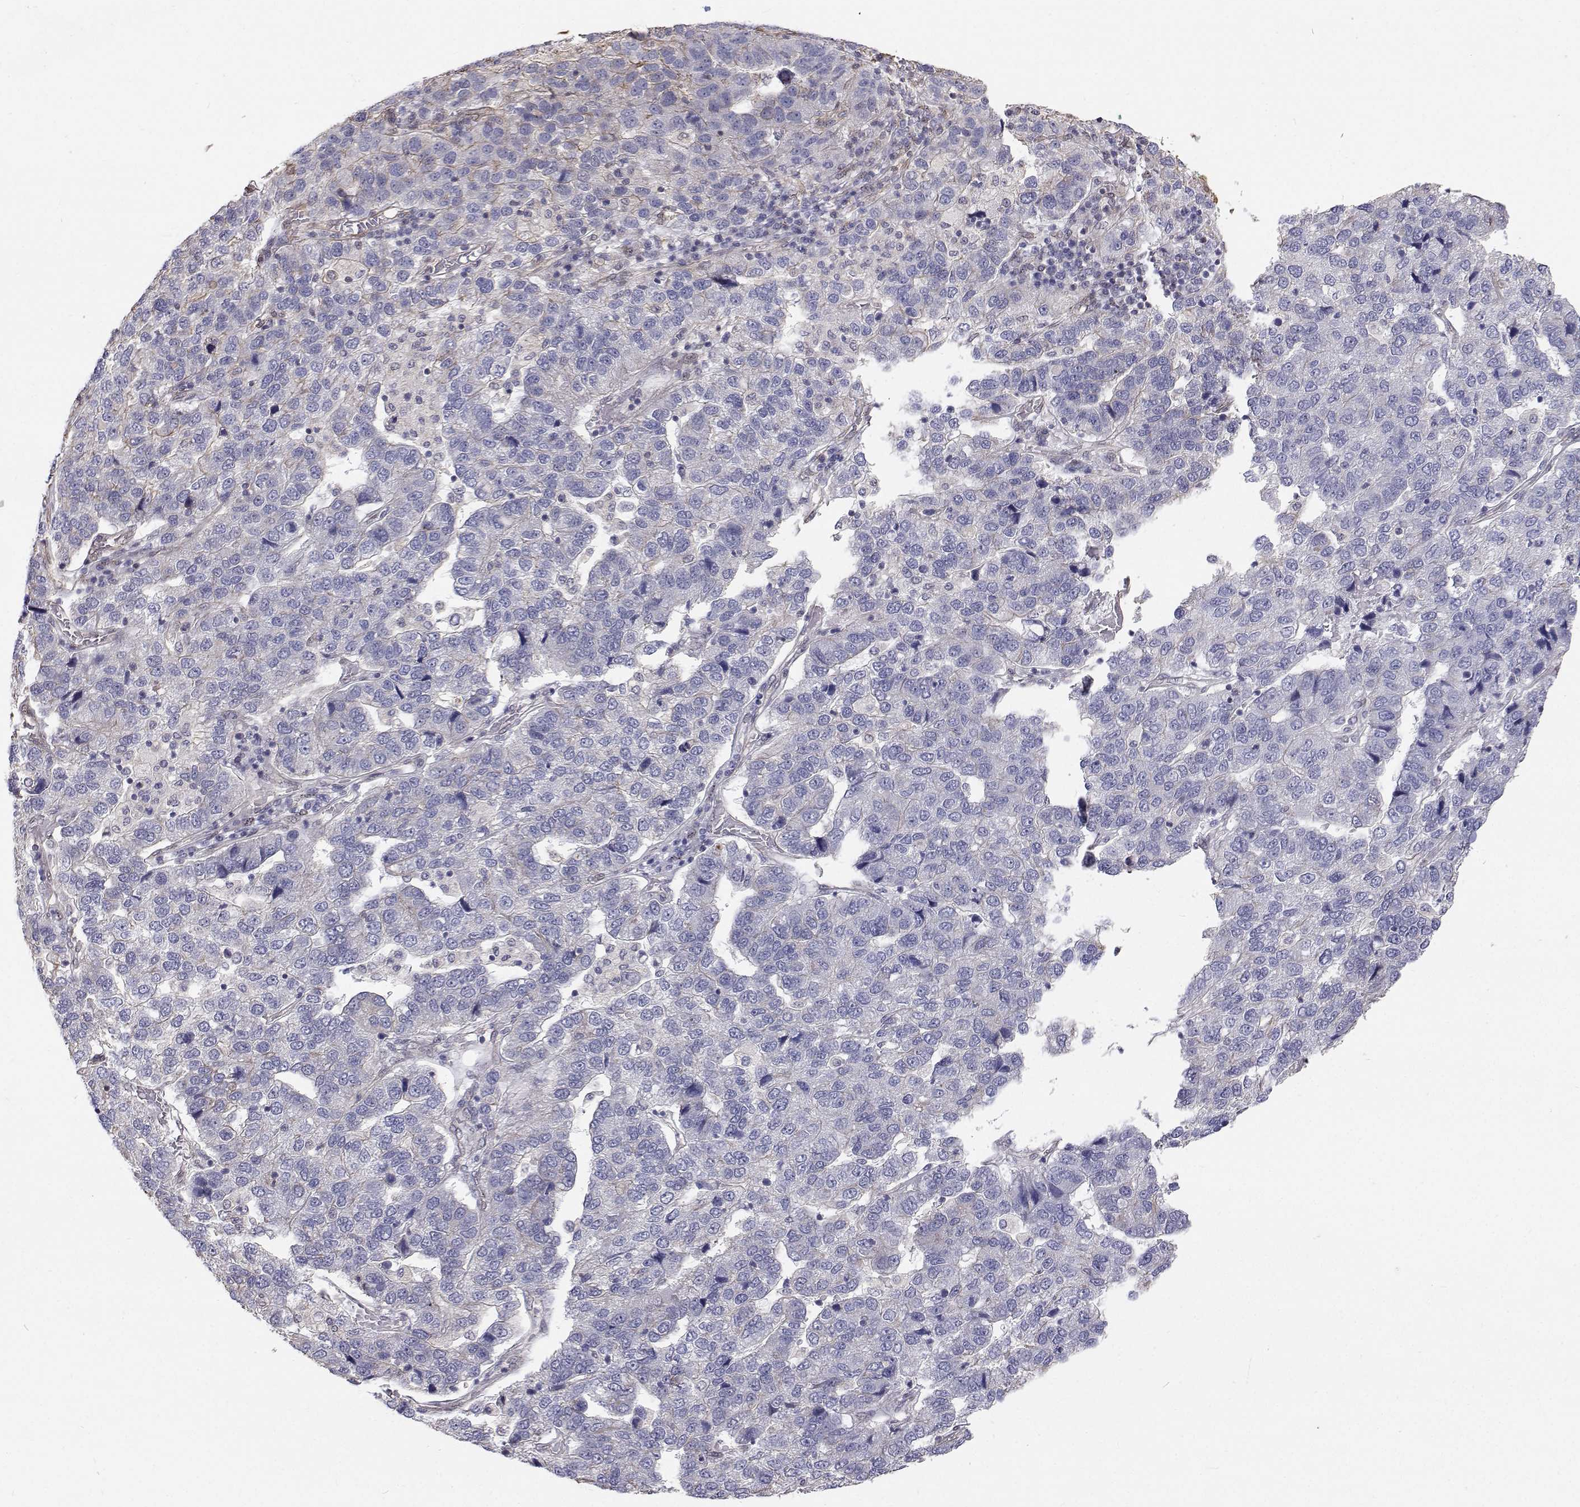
{"staining": {"intensity": "negative", "quantity": "none", "location": "none"}, "tissue": "pancreatic cancer", "cell_type": "Tumor cells", "image_type": "cancer", "snomed": [{"axis": "morphology", "description": "Adenocarcinoma, NOS"}, {"axis": "topography", "description": "Pancreas"}], "caption": "Immunohistochemistry of pancreatic adenocarcinoma reveals no positivity in tumor cells.", "gene": "GSDMA", "patient": {"sex": "female", "age": 61}}